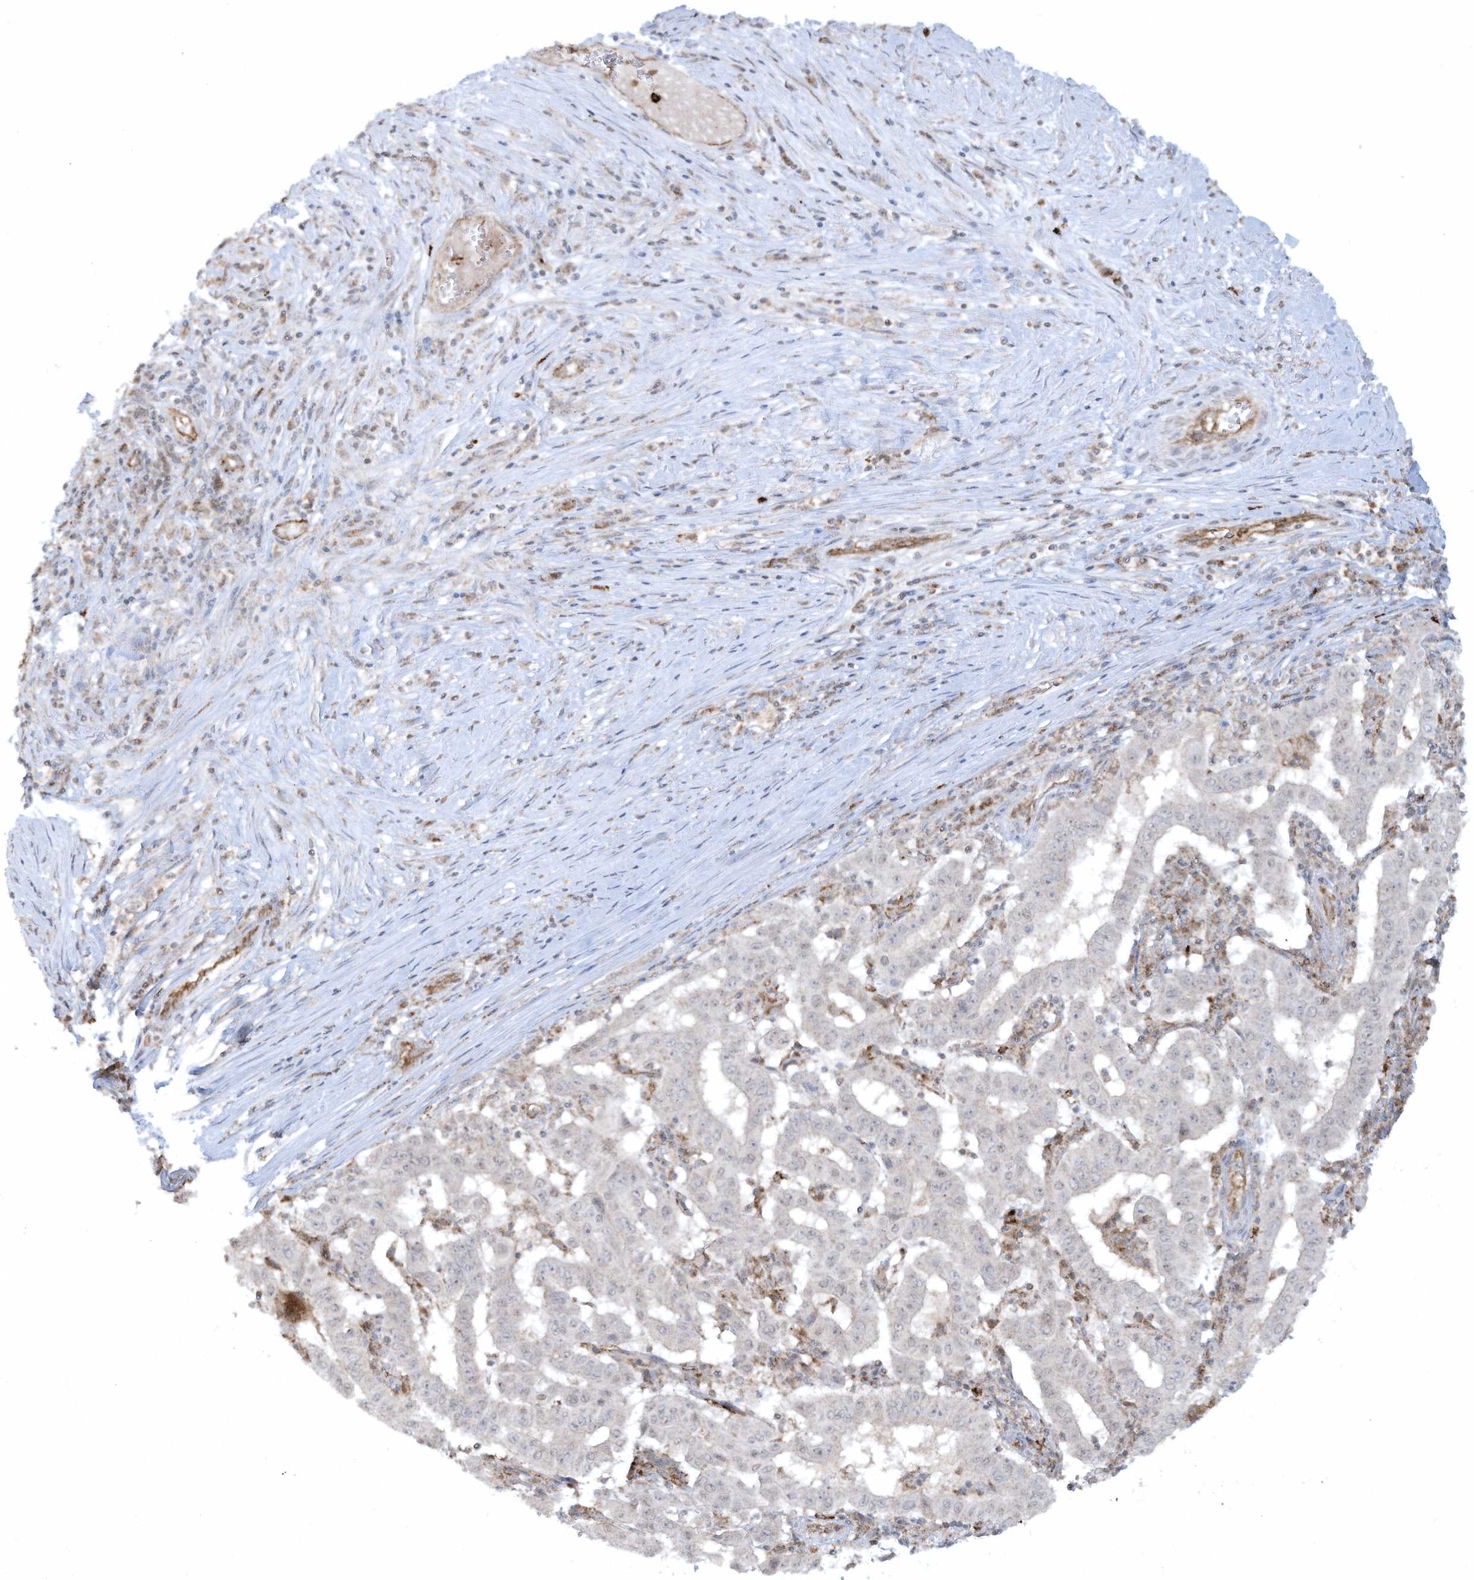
{"staining": {"intensity": "negative", "quantity": "none", "location": "none"}, "tissue": "pancreatic cancer", "cell_type": "Tumor cells", "image_type": "cancer", "snomed": [{"axis": "morphology", "description": "Adenocarcinoma, NOS"}, {"axis": "topography", "description": "Pancreas"}], "caption": "Tumor cells show no significant protein staining in pancreatic cancer (adenocarcinoma).", "gene": "CHRNA4", "patient": {"sex": "male", "age": 63}}